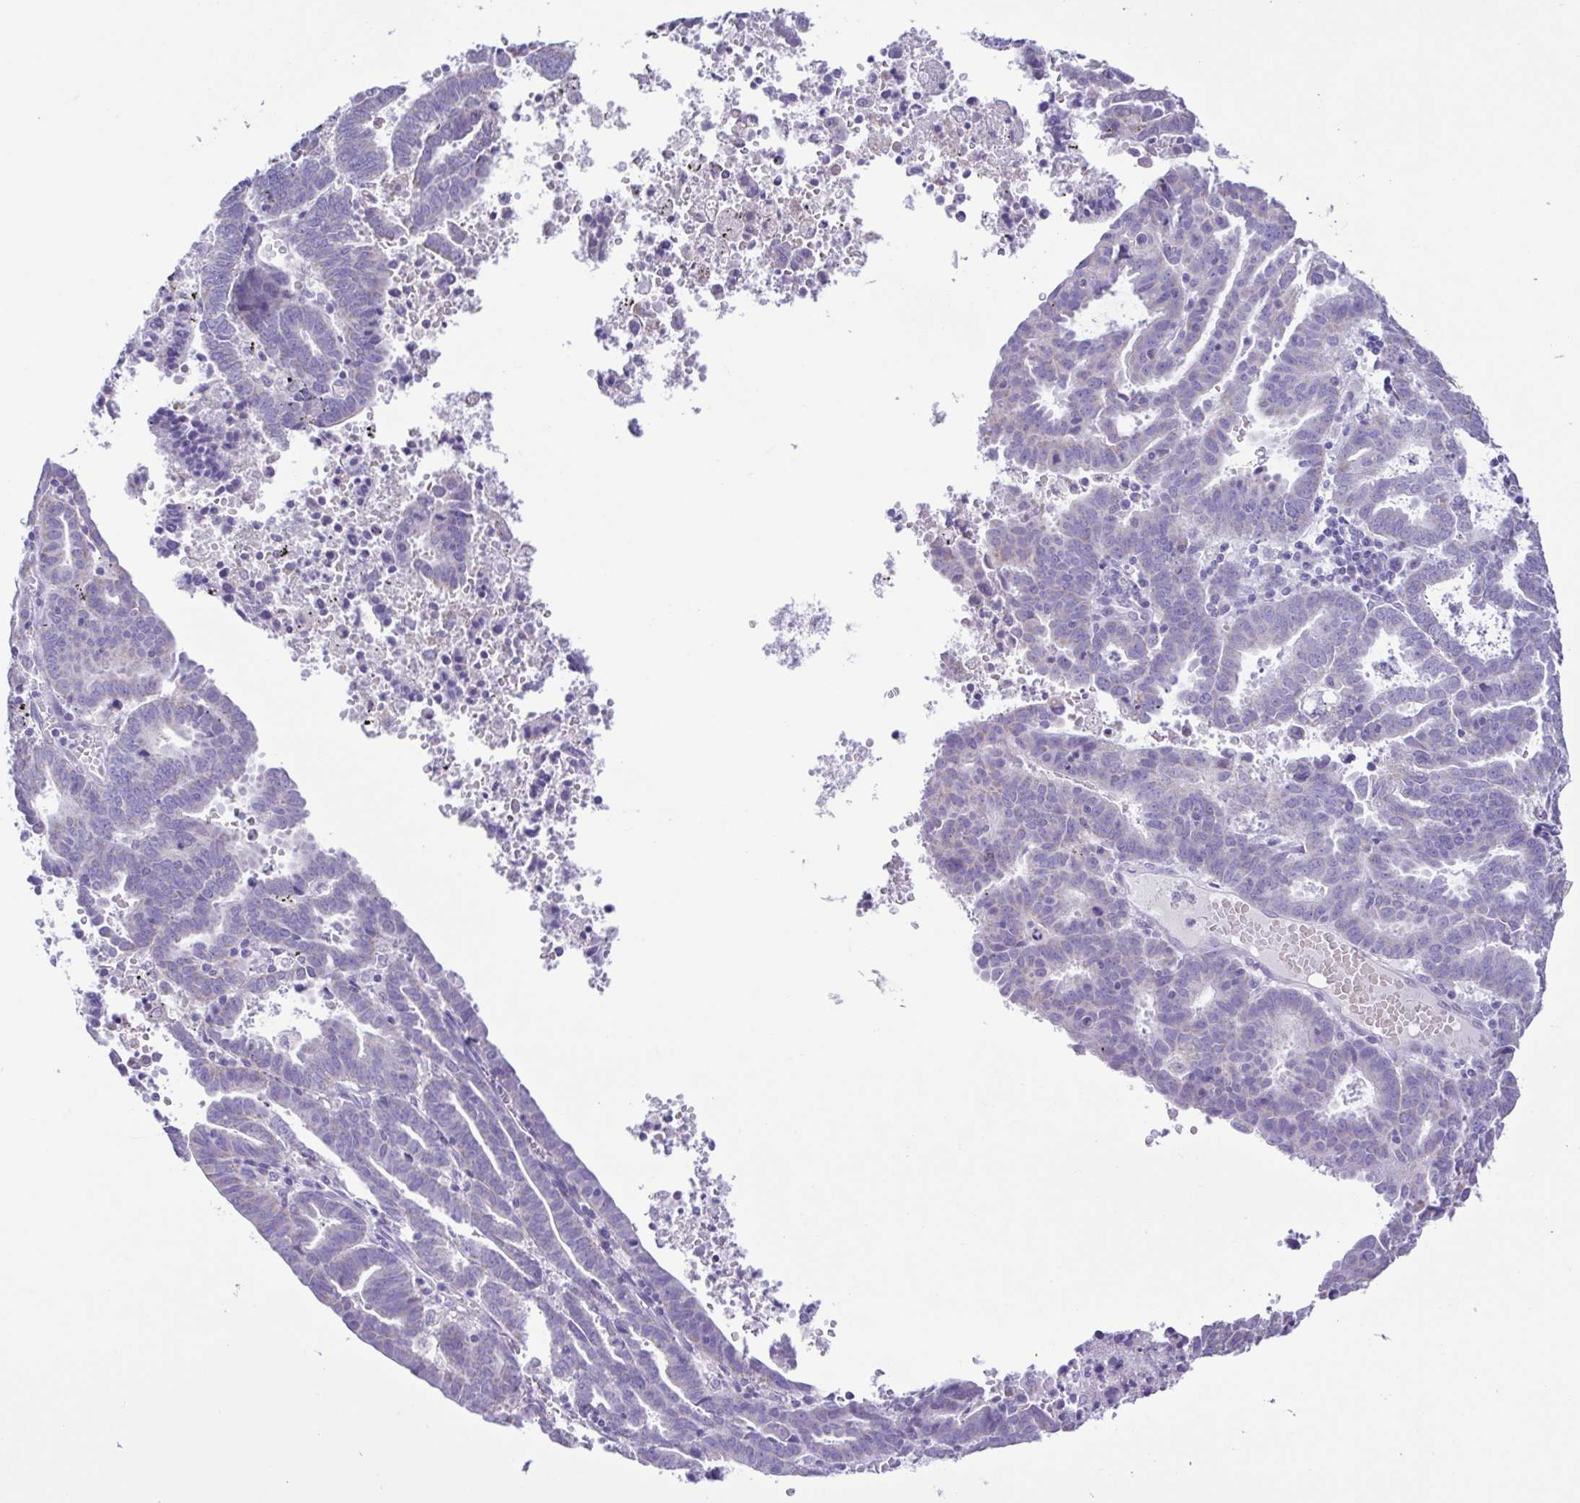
{"staining": {"intensity": "negative", "quantity": "none", "location": "none"}, "tissue": "endometrial cancer", "cell_type": "Tumor cells", "image_type": "cancer", "snomed": [{"axis": "morphology", "description": "Adenocarcinoma, NOS"}, {"axis": "topography", "description": "Uterus"}], "caption": "Immunohistochemistry (IHC) micrograph of endometrial cancer stained for a protein (brown), which reveals no positivity in tumor cells. (DAB IHC, high magnification).", "gene": "CD72", "patient": {"sex": "female", "age": 83}}